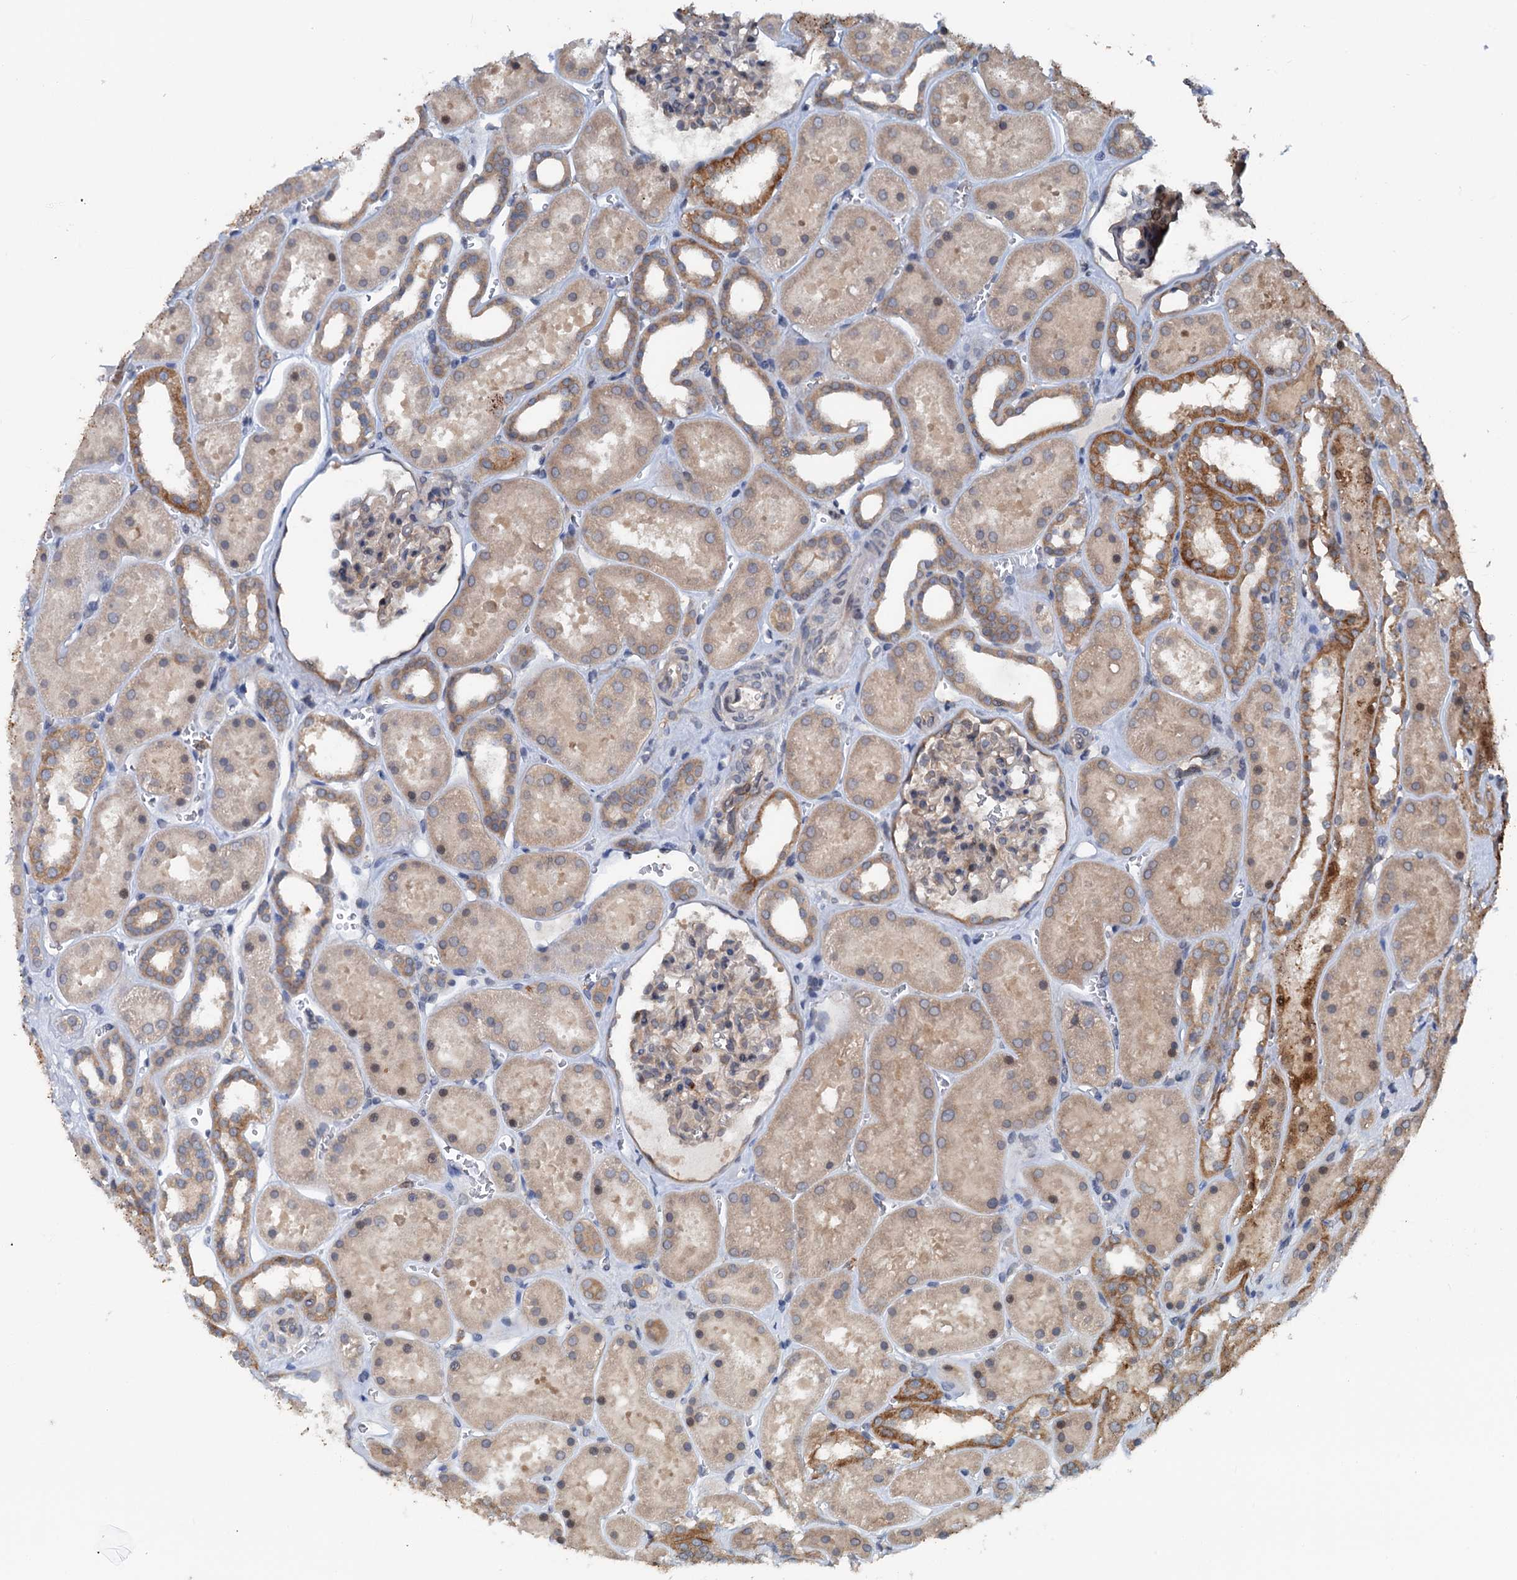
{"staining": {"intensity": "weak", "quantity": "25%-75%", "location": "cytoplasmic/membranous"}, "tissue": "kidney", "cell_type": "Cells in glomeruli", "image_type": "normal", "snomed": [{"axis": "morphology", "description": "Normal tissue, NOS"}, {"axis": "topography", "description": "Kidney"}], "caption": "Immunohistochemistry (IHC) micrograph of unremarkable kidney: kidney stained using immunohistochemistry (IHC) demonstrates low levels of weak protein expression localized specifically in the cytoplasmic/membranous of cells in glomeruli, appearing as a cytoplasmic/membranous brown color.", "gene": "N4BP2L2", "patient": {"sex": "female", "age": 41}}